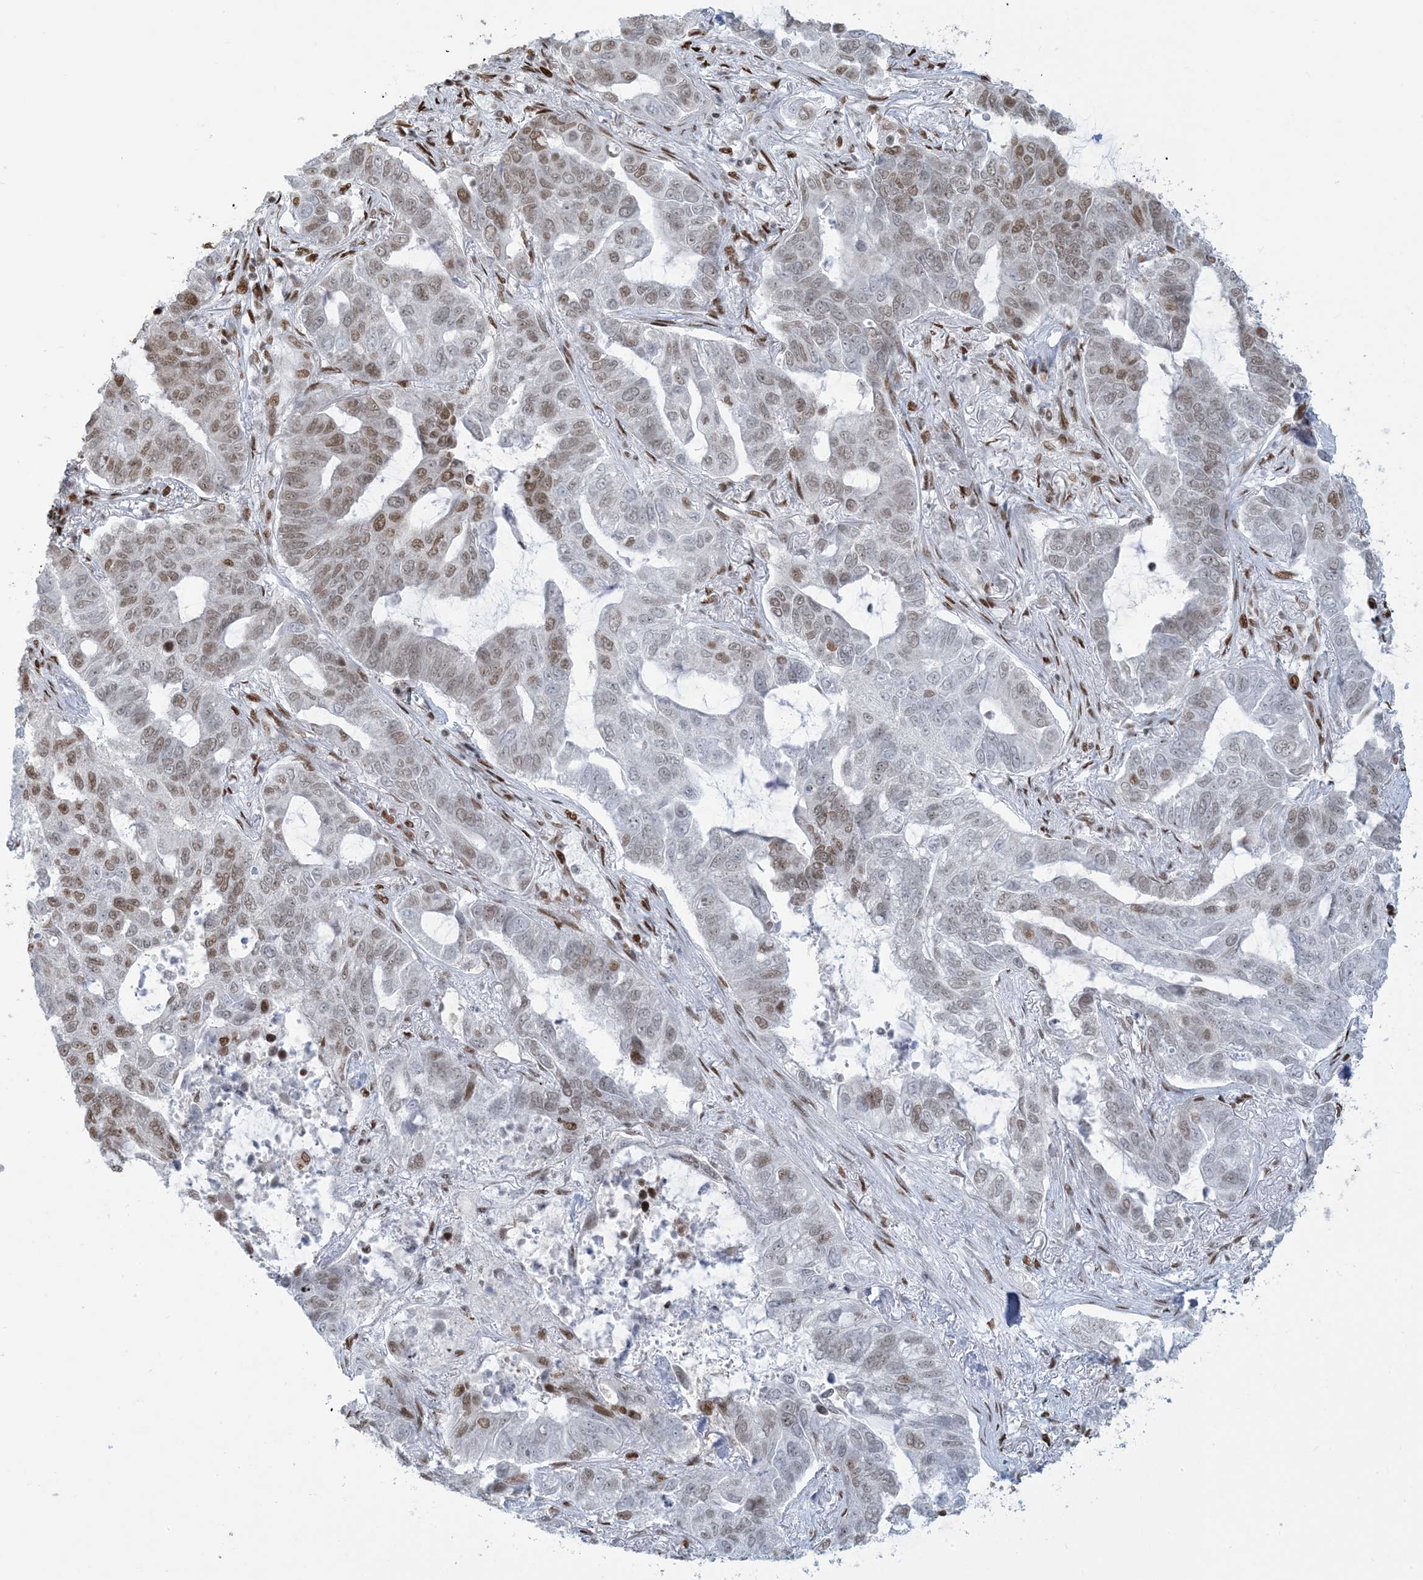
{"staining": {"intensity": "moderate", "quantity": "<25%", "location": "nuclear"}, "tissue": "lung cancer", "cell_type": "Tumor cells", "image_type": "cancer", "snomed": [{"axis": "morphology", "description": "Adenocarcinoma, NOS"}, {"axis": "topography", "description": "Lung"}], "caption": "Protein expression analysis of human lung adenocarcinoma reveals moderate nuclear expression in approximately <25% of tumor cells. (DAB IHC with brightfield microscopy, high magnification).", "gene": "STAG1", "patient": {"sex": "male", "age": 64}}